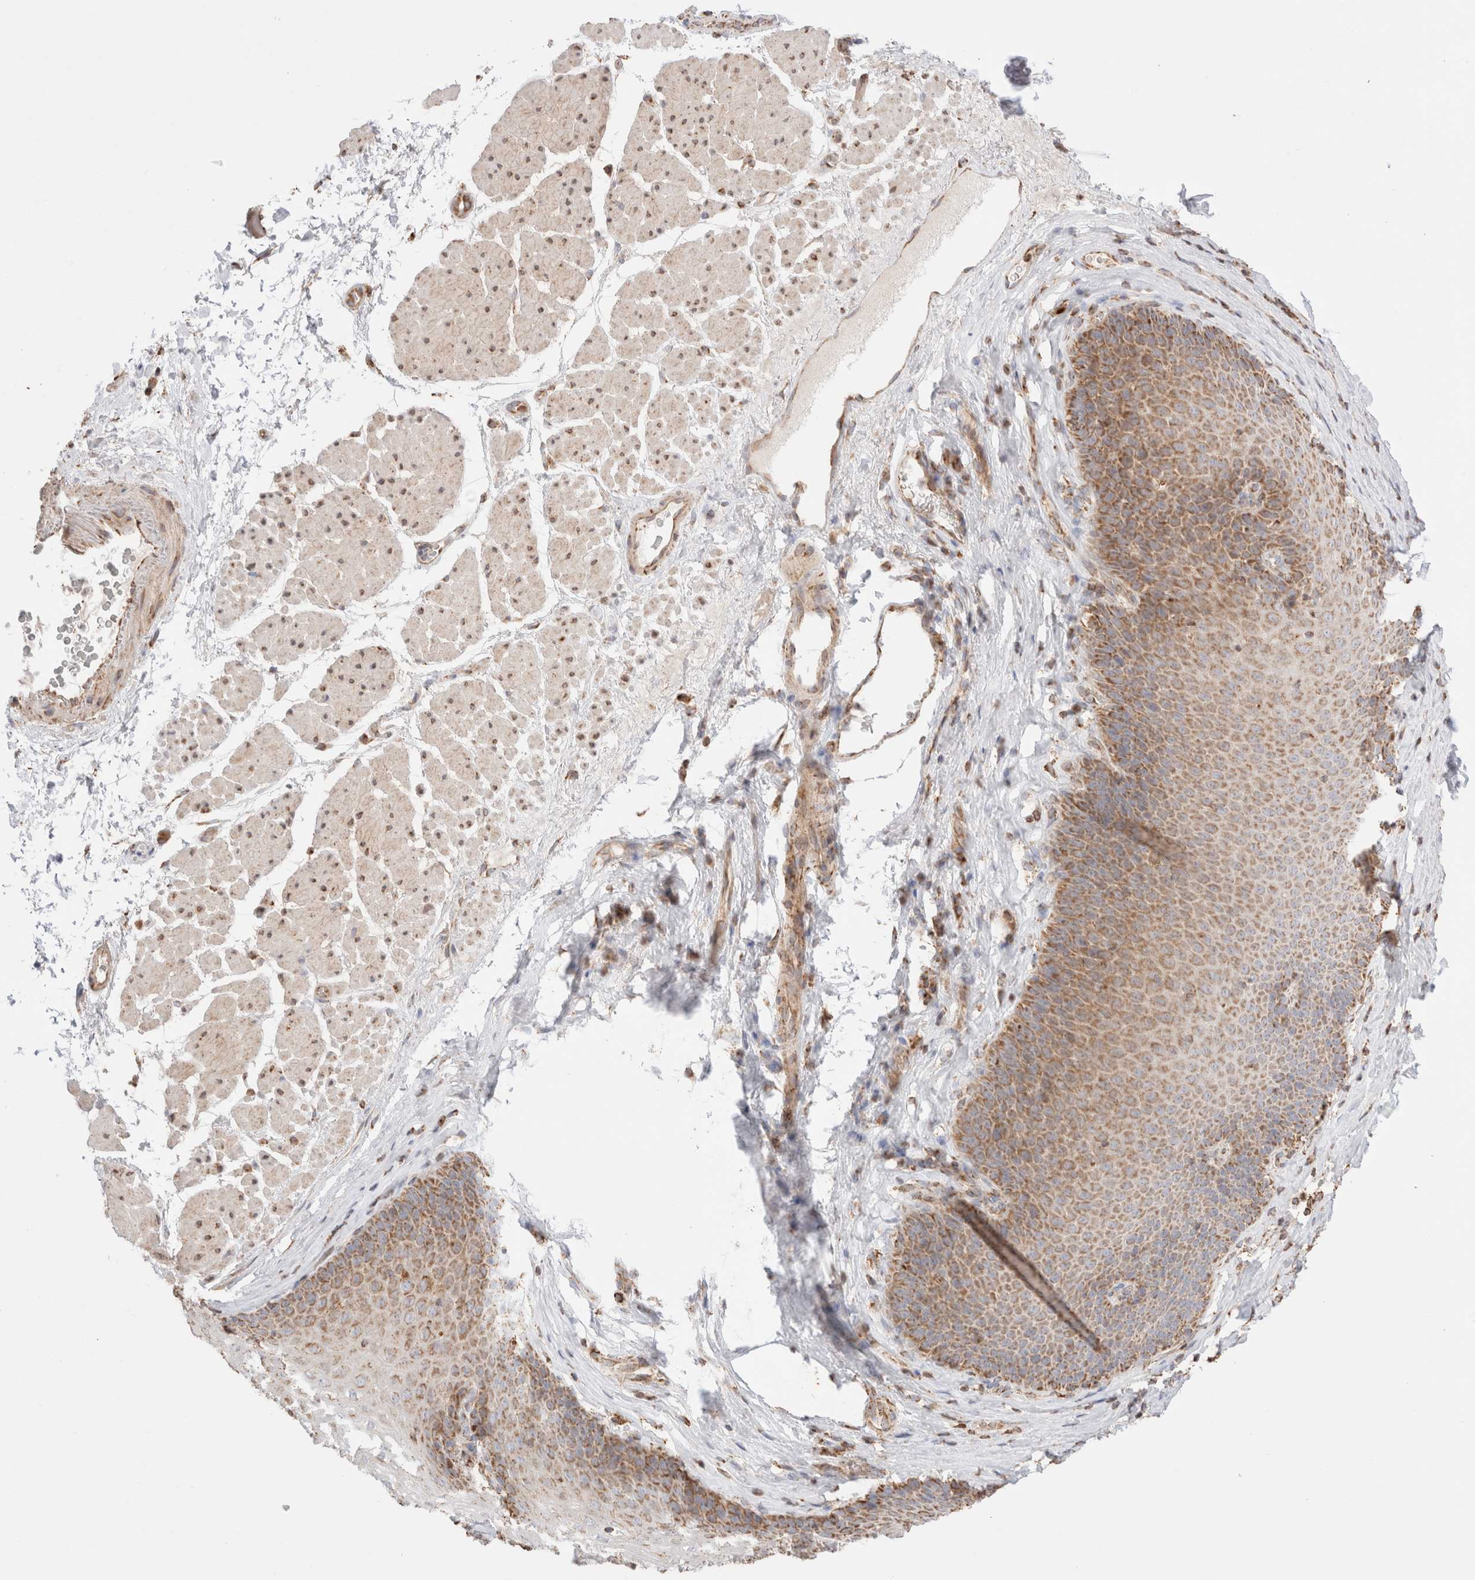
{"staining": {"intensity": "moderate", "quantity": ">75%", "location": "cytoplasmic/membranous"}, "tissue": "esophagus", "cell_type": "Squamous epithelial cells", "image_type": "normal", "snomed": [{"axis": "morphology", "description": "Normal tissue, NOS"}, {"axis": "topography", "description": "Esophagus"}], "caption": "The image exhibits a brown stain indicating the presence of a protein in the cytoplasmic/membranous of squamous epithelial cells in esophagus.", "gene": "TMPPE", "patient": {"sex": "female", "age": 66}}